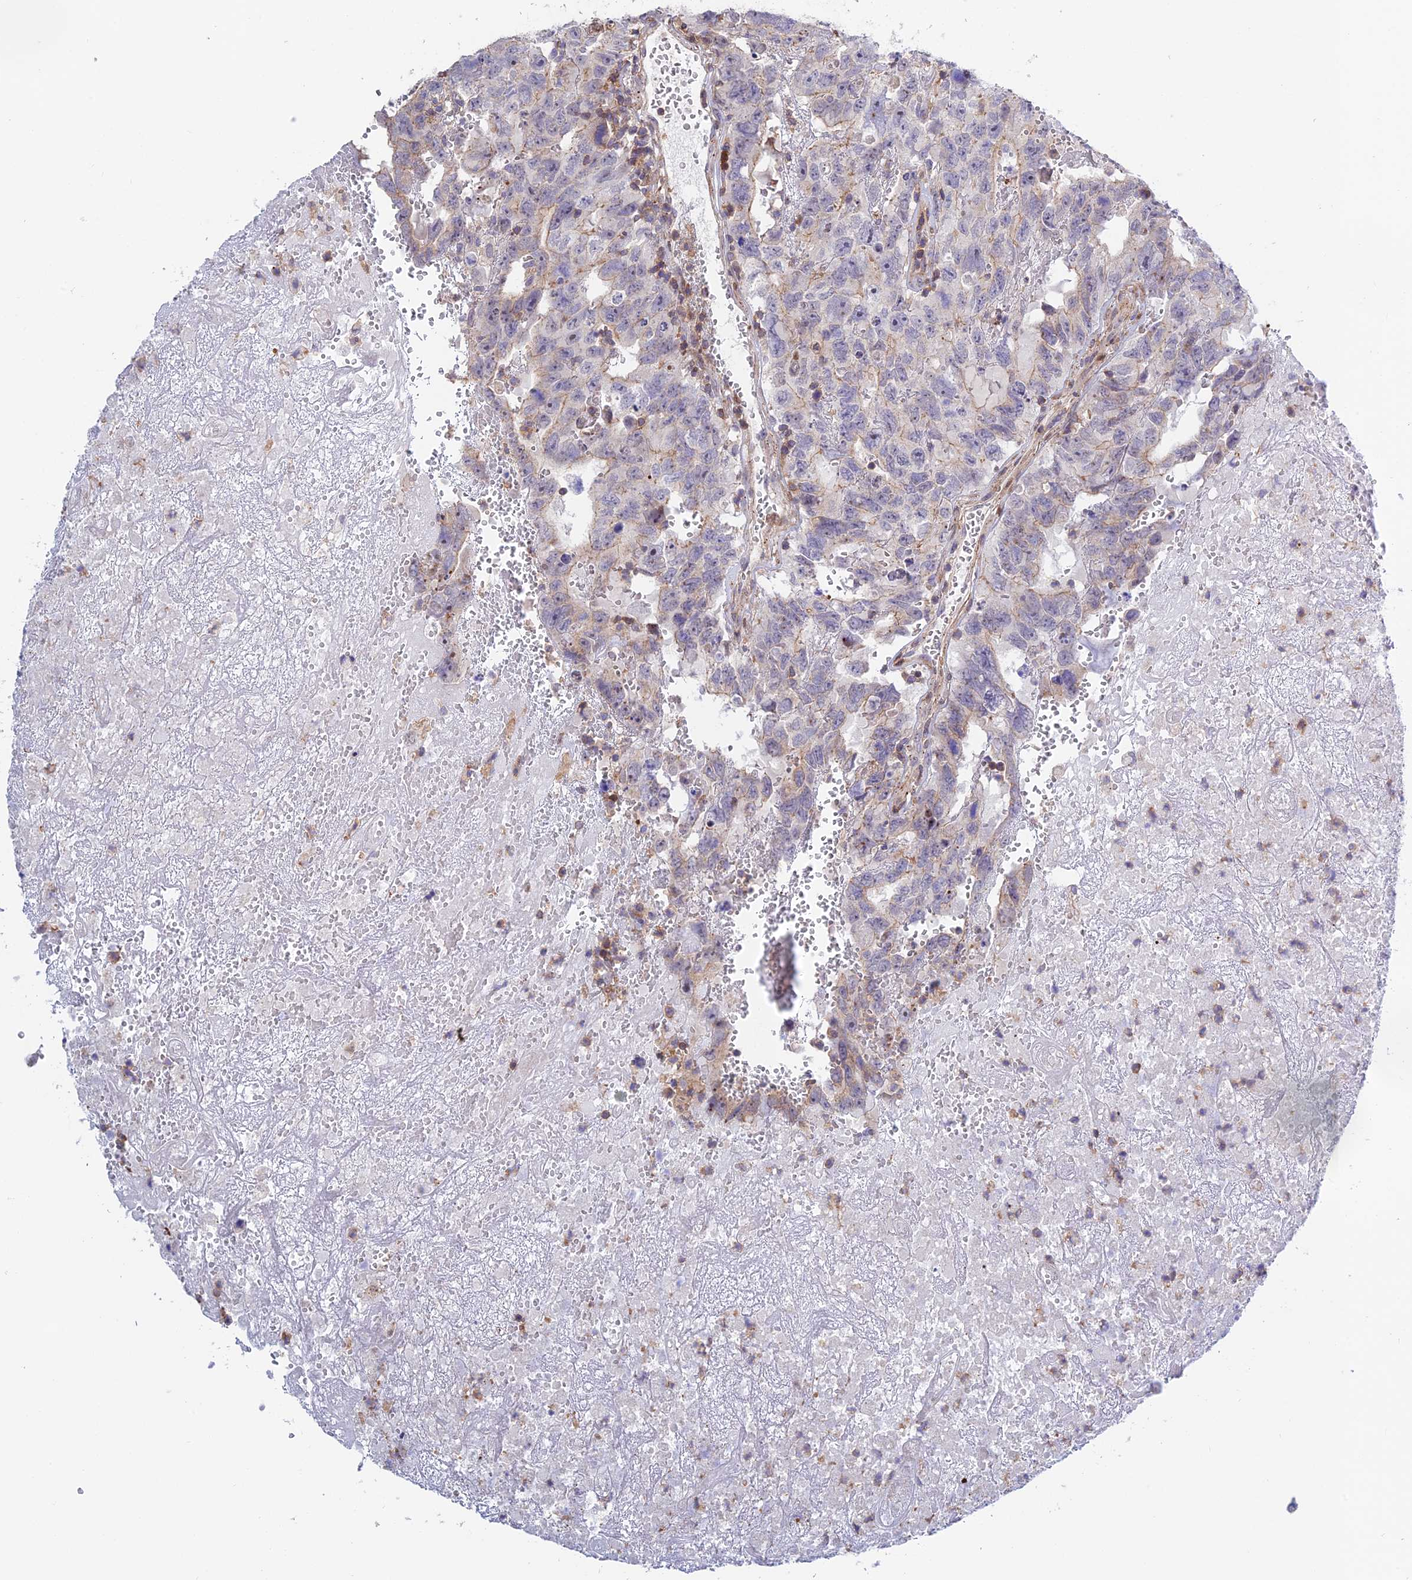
{"staining": {"intensity": "moderate", "quantity": "<25%", "location": "cytoplasmic/membranous"}, "tissue": "testis cancer", "cell_type": "Tumor cells", "image_type": "cancer", "snomed": [{"axis": "morphology", "description": "Carcinoma, Embryonal, NOS"}, {"axis": "topography", "description": "Testis"}], "caption": "There is low levels of moderate cytoplasmic/membranous staining in tumor cells of embryonal carcinoma (testis), as demonstrated by immunohistochemical staining (brown color).", "gene": "PRIM1", "patient": {"sex": "male", "age": 45}}